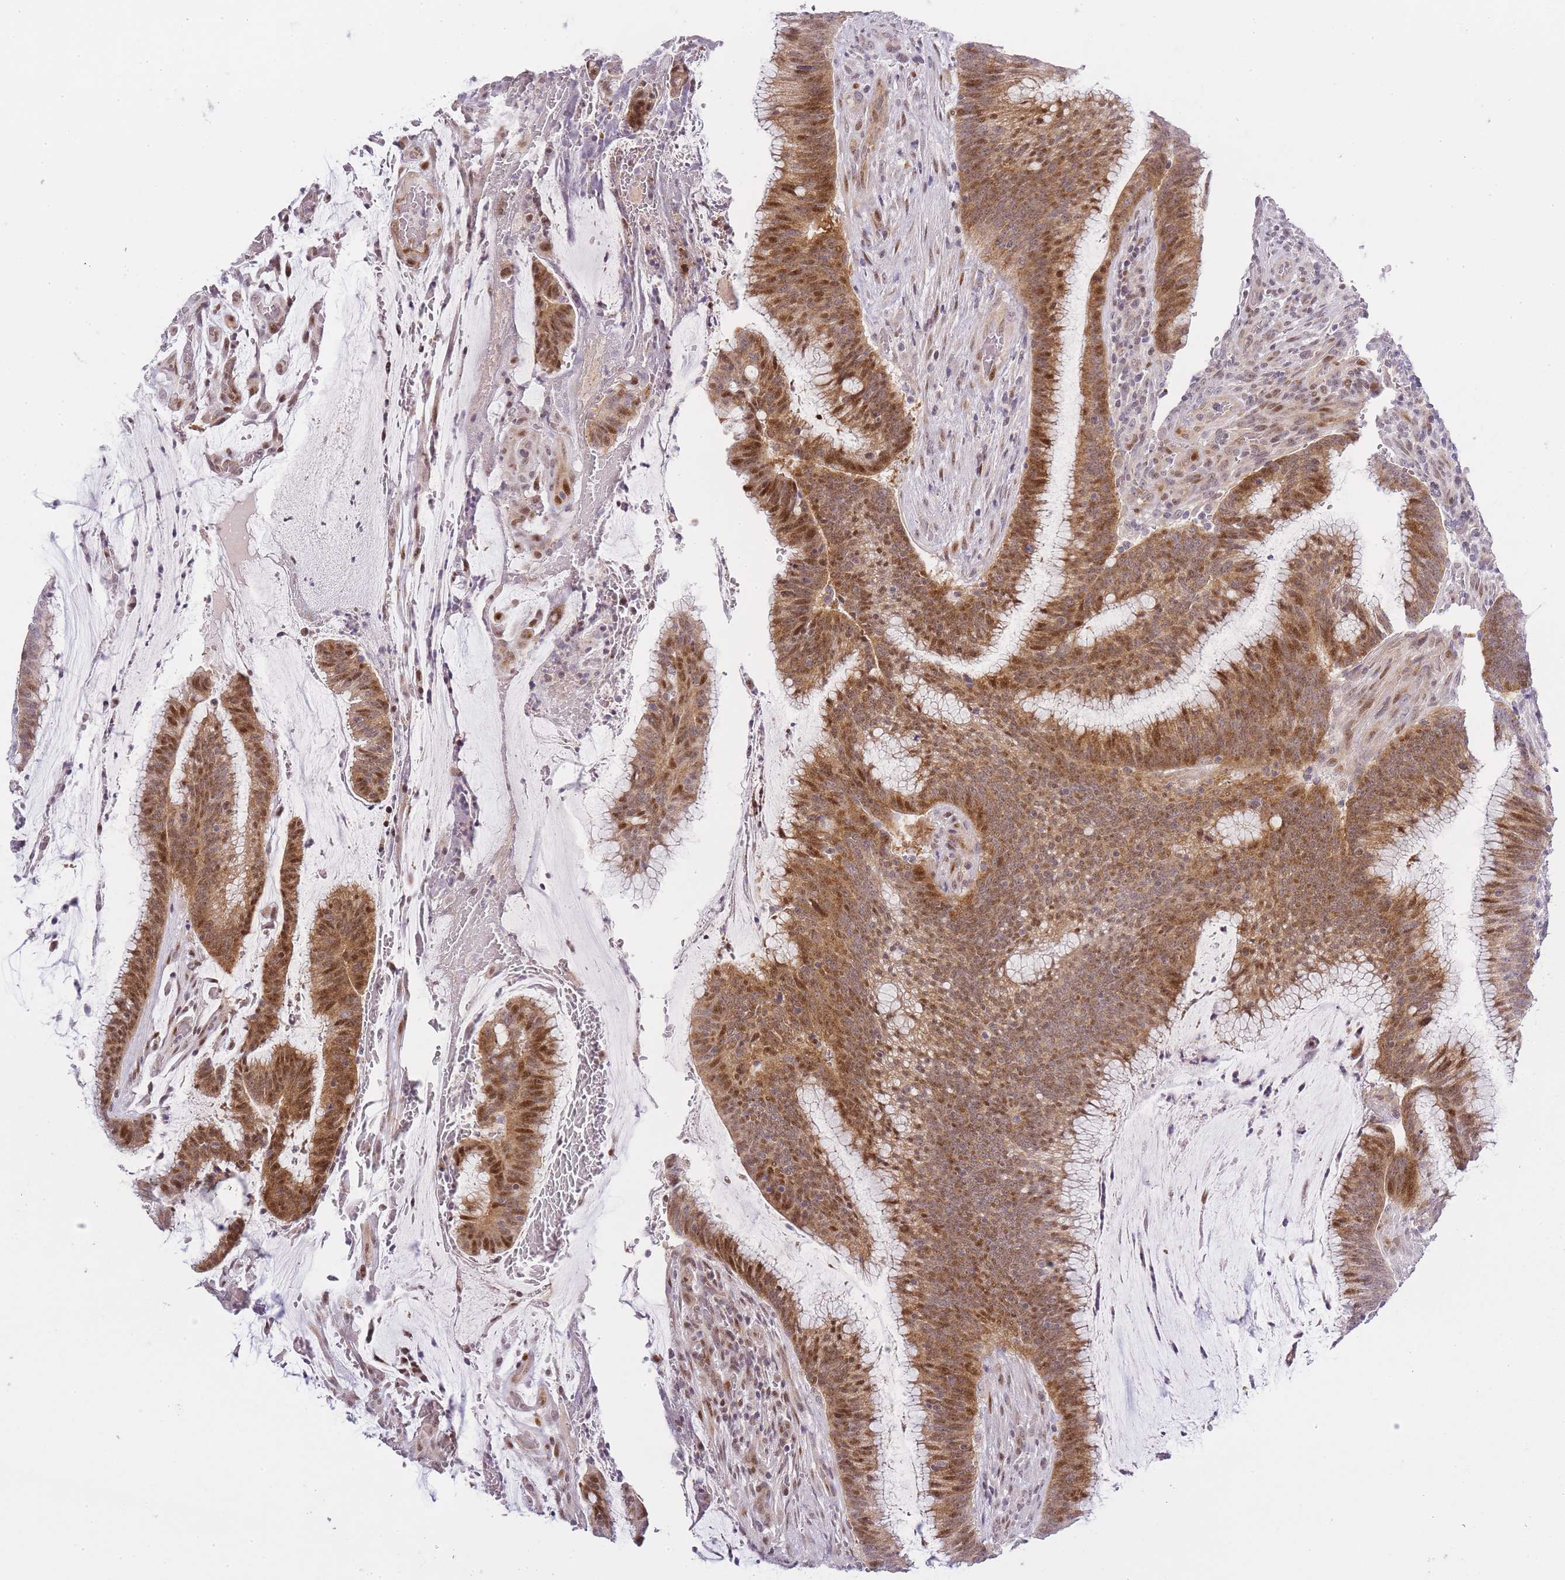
{"staining": {"intensity": "moderate", "quantity": ">75%", "location": "cytoplasmic/membranous,nuclear"}, "tissue": "colorectal cancer", "cell_type": "Tumor cells", "image_type": "cancer", "snomed": [{"axis": "morphology", "description": "Adenocarcinoma, NOS"}, {"axis": "topography", "description": "Rectum"}], "caption": "Brown immunohistochemical staining in adenocarcinoma (colorectal) displays moderate cytoplasmic/membranous and nuclear expression in approximately >75% of tumor cells.", "gene": "OGG1", "patient": {"sex": "female", "age": 77}}